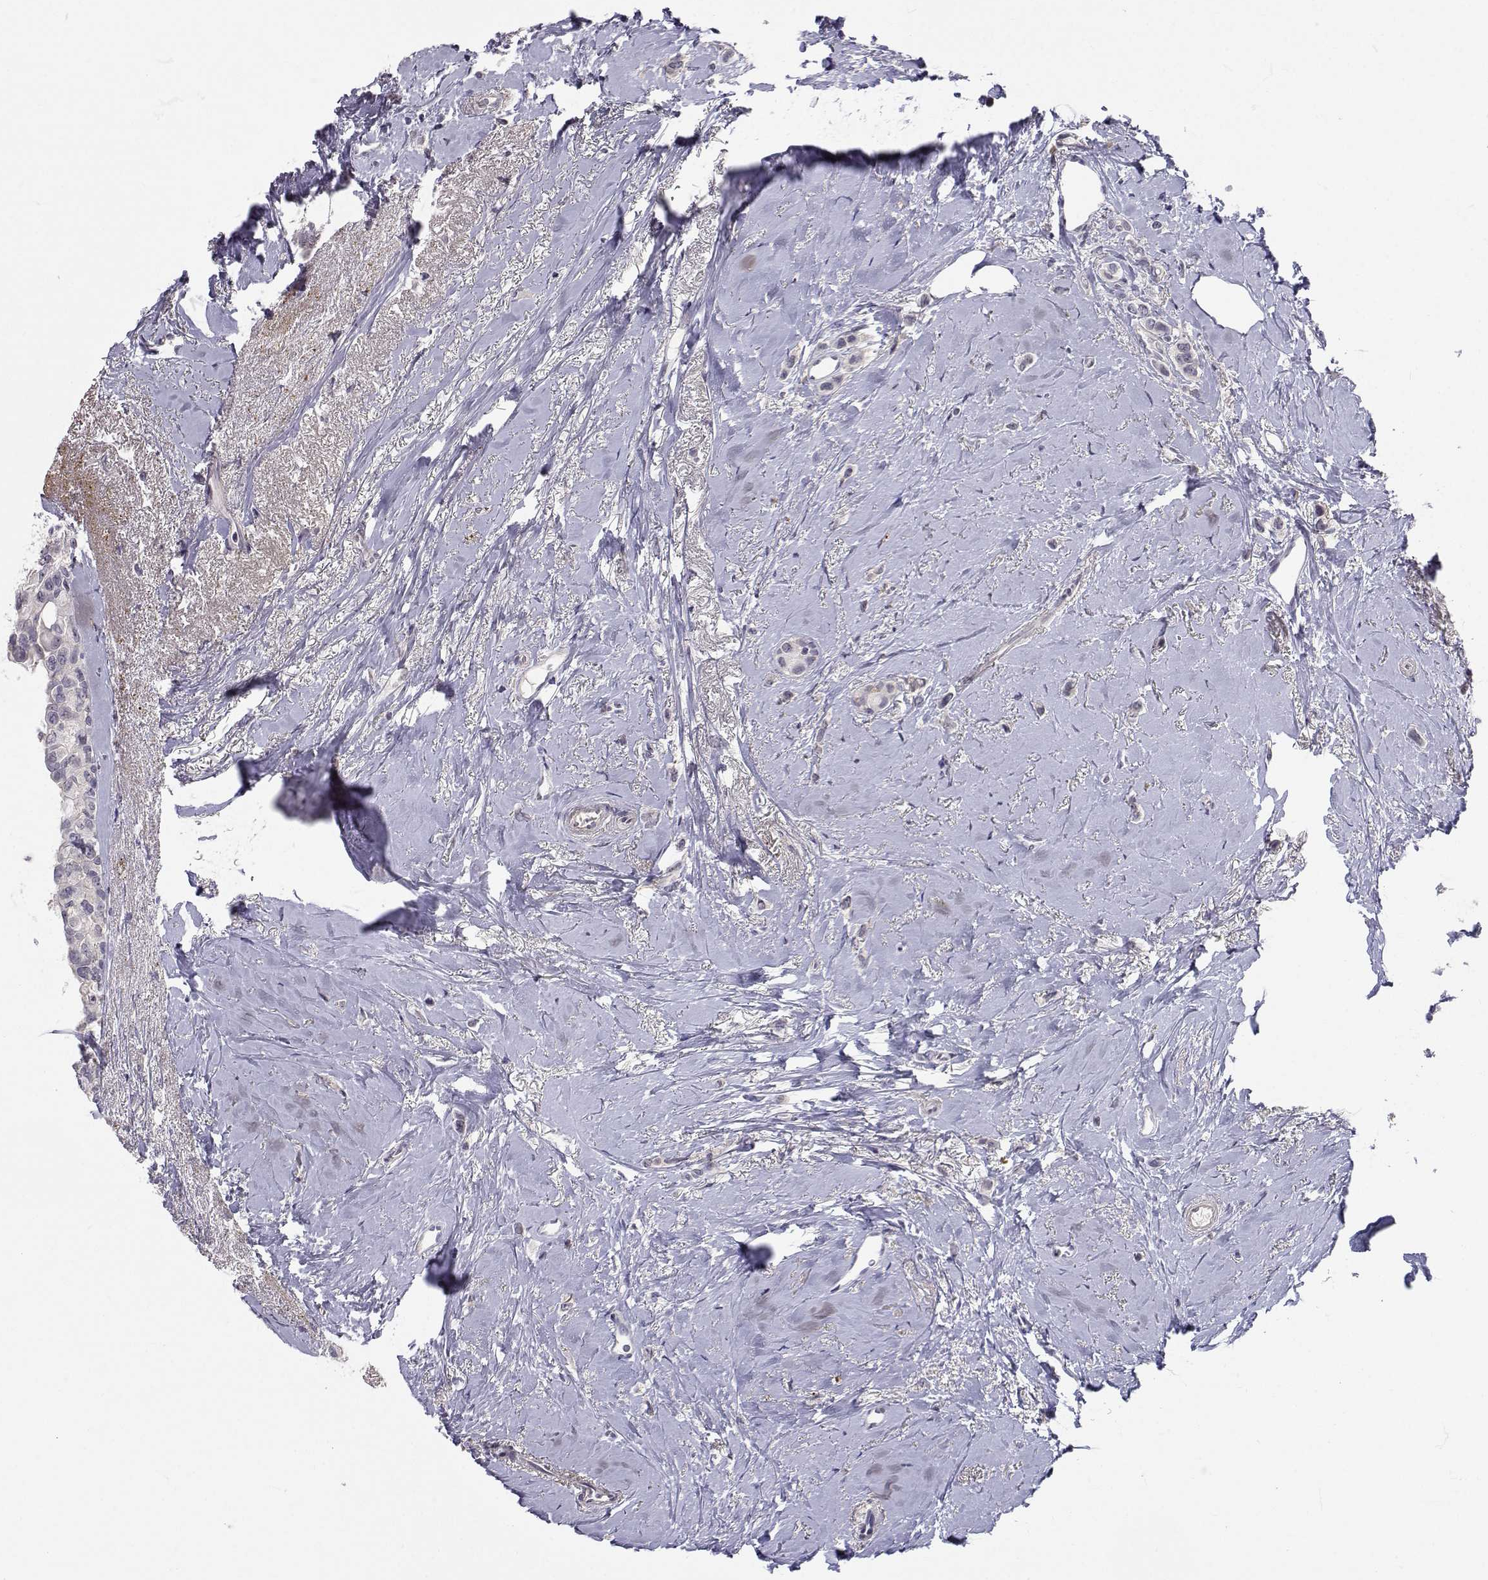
{"staining": {"intensity": "negative", "quantity": "none", "location": "none"}, "tissue": "breast cancer", "cell_type": "Tumor cells", "image_type": "cancer", "snomed": [{"axis": "morphology", "description": "Lobular carcinoma"}, {"axis": "topography", "description": "Breast"}], "caption": "IHC of breast cancer (lobular carcinoma) shows no positivity in tumor cells.", "gene": "SLC6A3", "patient": {"sex": "female", "age": 66}}